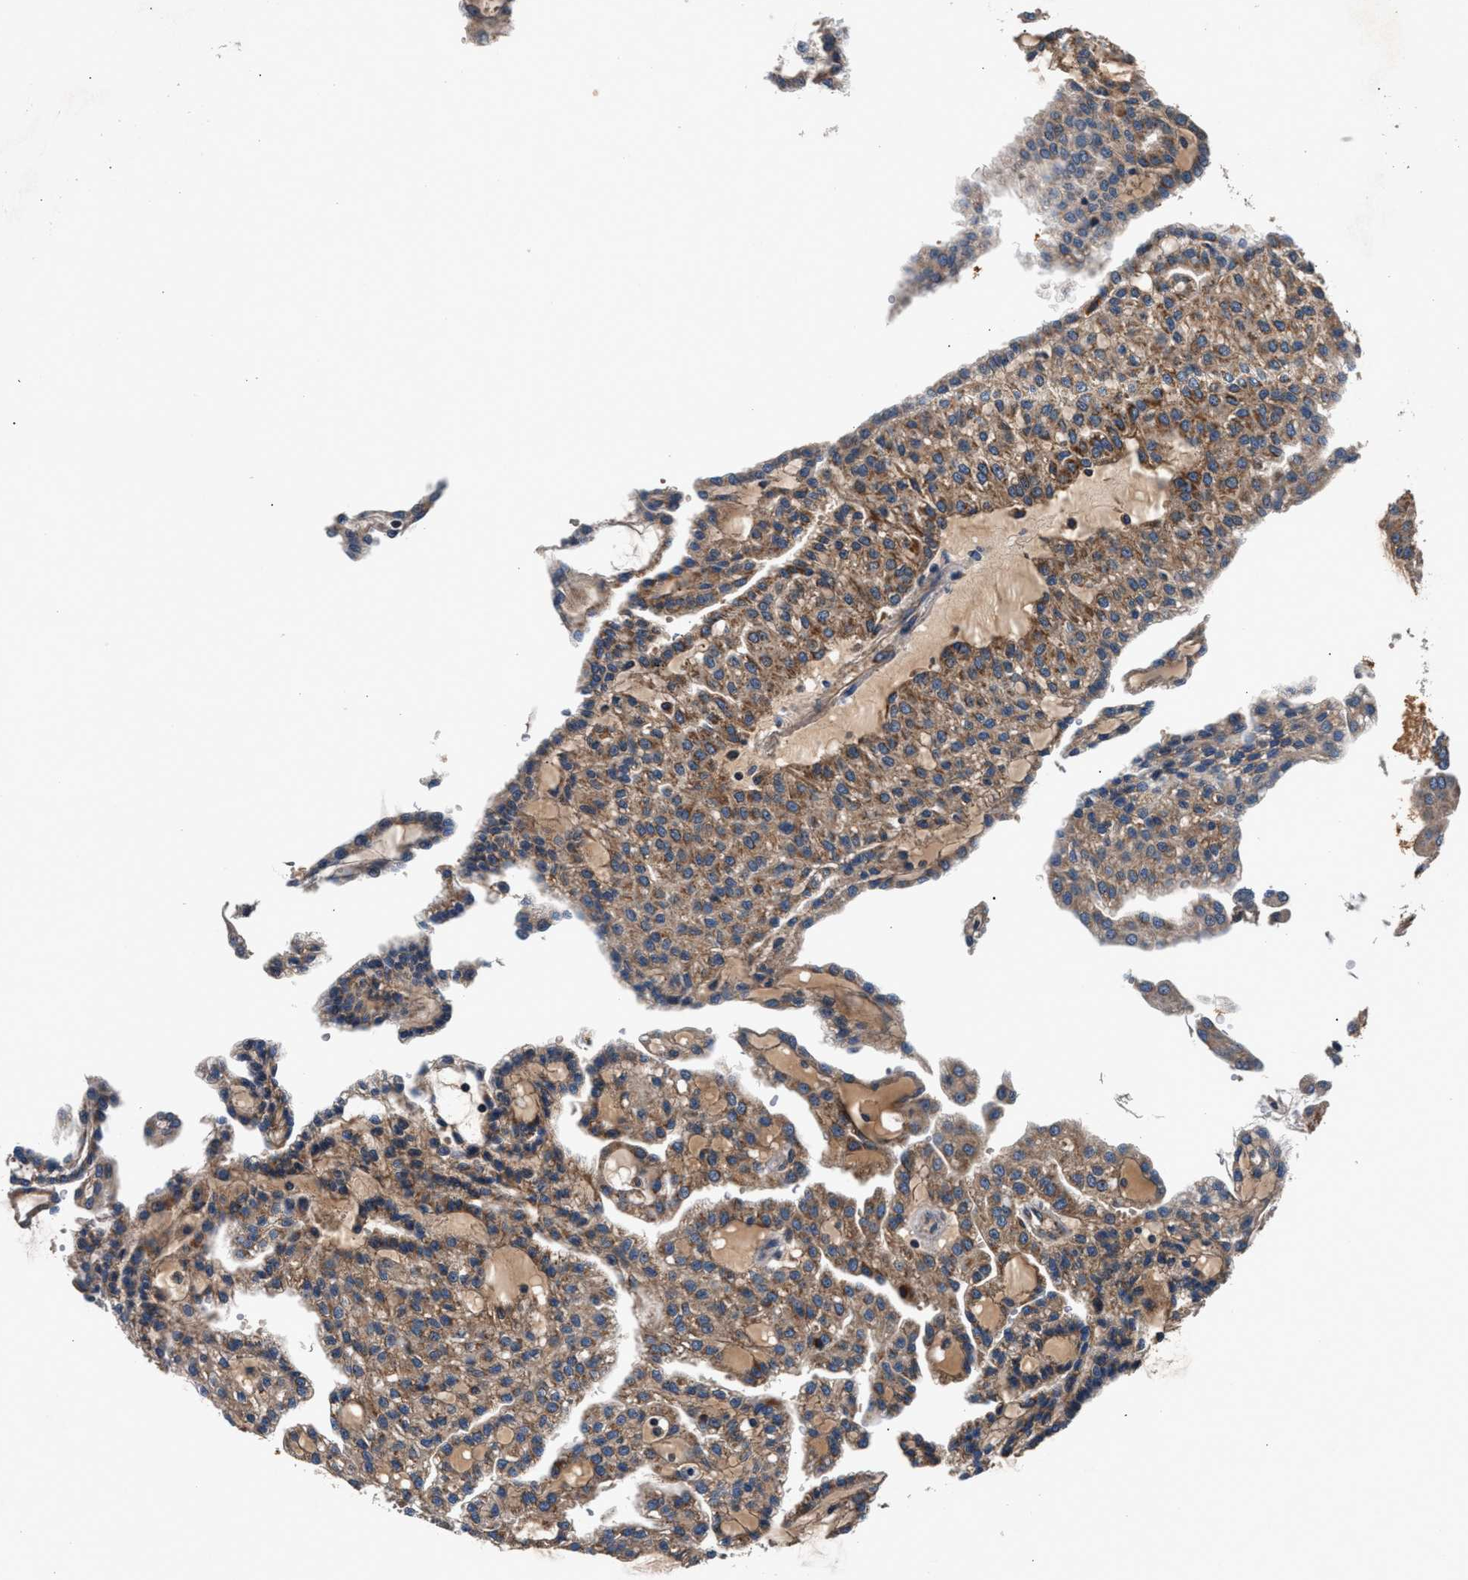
{"staining": {"intensity": "moderate", "quantity": ">75%", "location": "cytoplasmic/membranous"}, "tissue": "renal cancer", "cell_type": "Tumor cells", "image_type": "cancer", "snomed": [{"axis": "morphology", "description": "Adenocarcinoma, NOS"}, {"axis": "topography", "description": "Kidney"}], "caption": "Adenocarcinoma (renal) was stained to show a protein in brown. There is medium levels of moderate cytoplasmic/membranous positivity in about >75% of tumor cells.", "gene": "IMMT", "patient": {"sex": "male", "age": 63}}